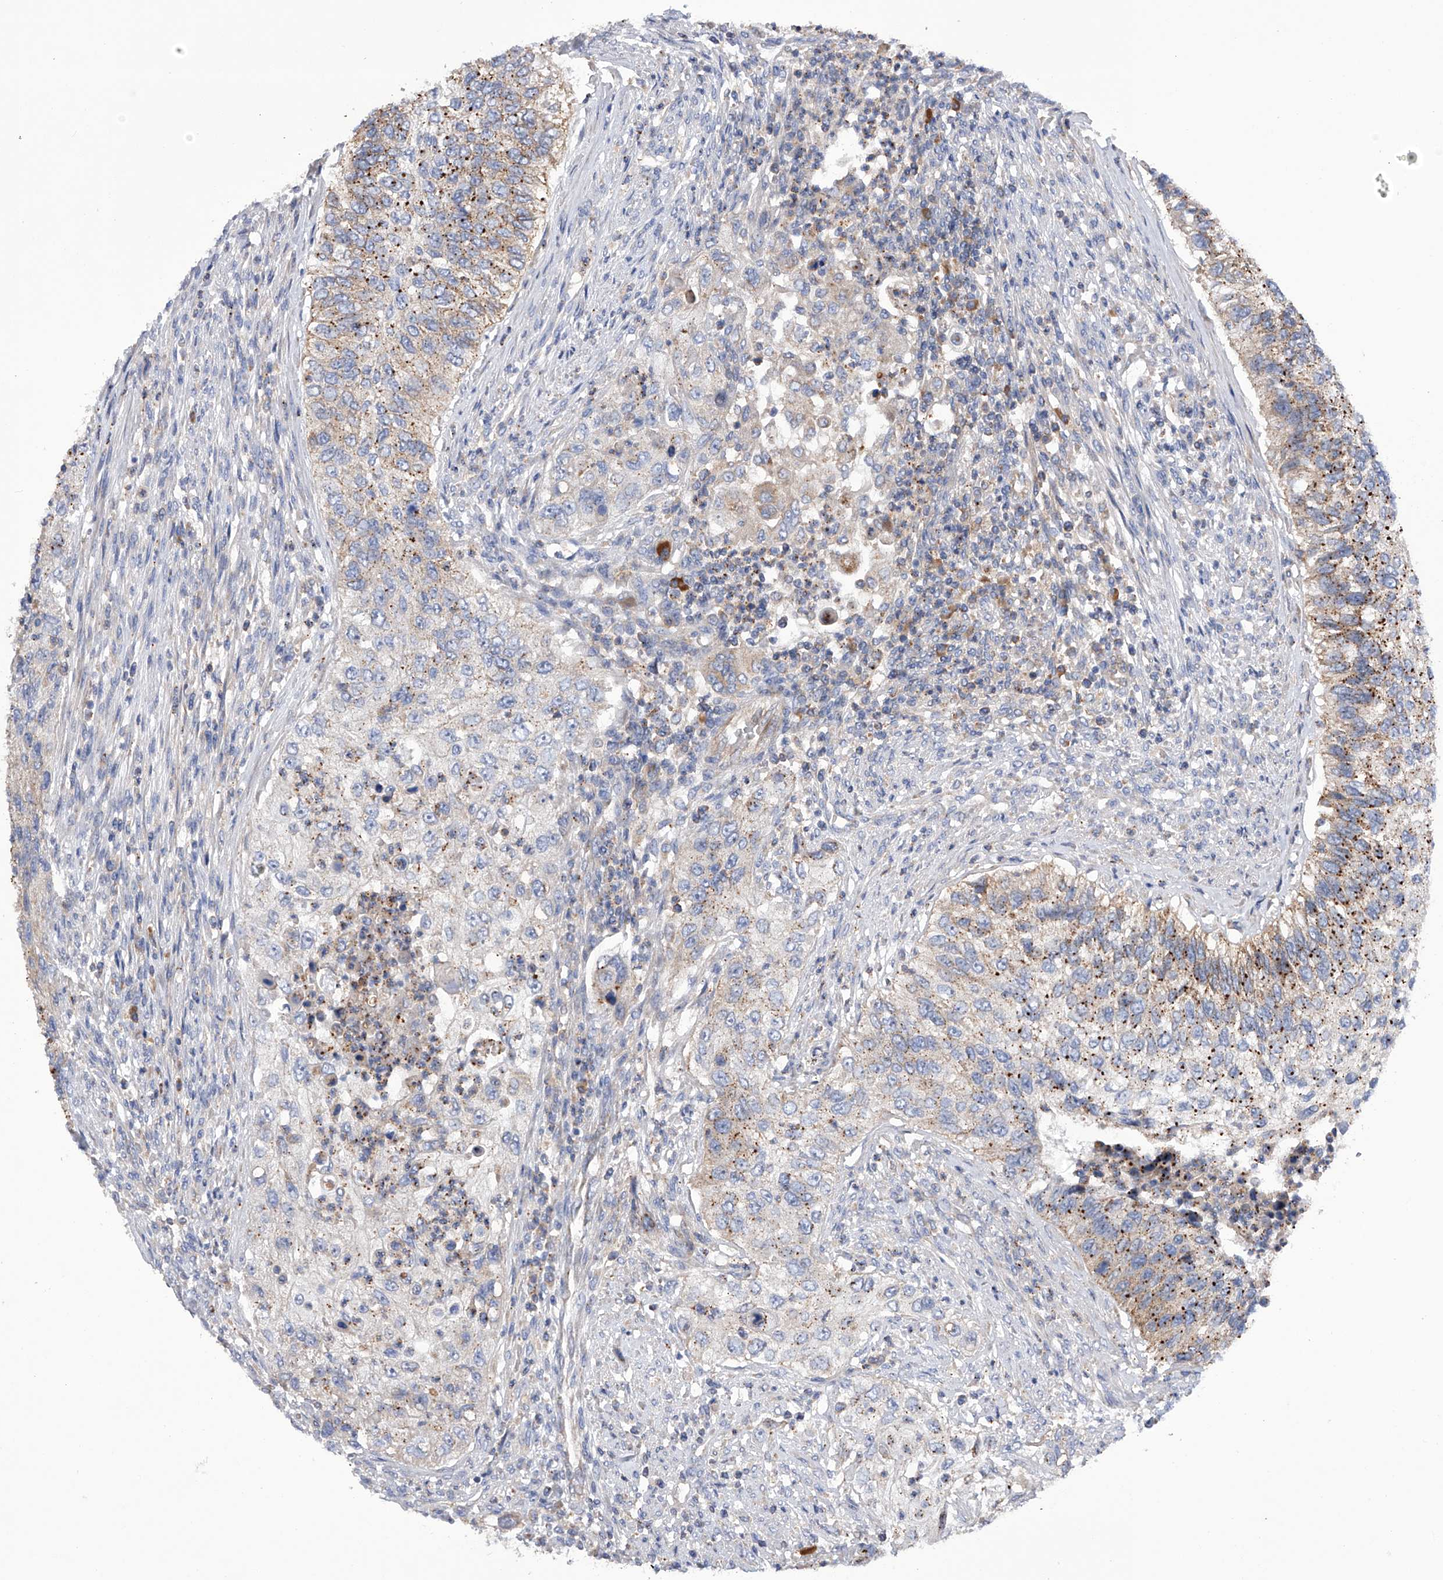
{"staining": {"intensity": "moderate", "quantity": "25%-75%", "location": "cytoplasmic/membranous"}, "tissue": "urothelial cancer", "cell_type": "Tumor cells", "image_type": "cancer", "snomed": [{"axis": "morphology", "description": "Urothelial carcinoma, High grade"}, {"axis": "topography", "description": "Urinary bladder"}], "caption": "Urothelial carcinoma (high-grade) was stained to show a protein in brown. There is medium levels of moderate cytoplasmic/membranous expression in approximately 25%-75% of tumor cells.", "gene": "MLYCD", "patient": {"sex": "female", "age": 60}}